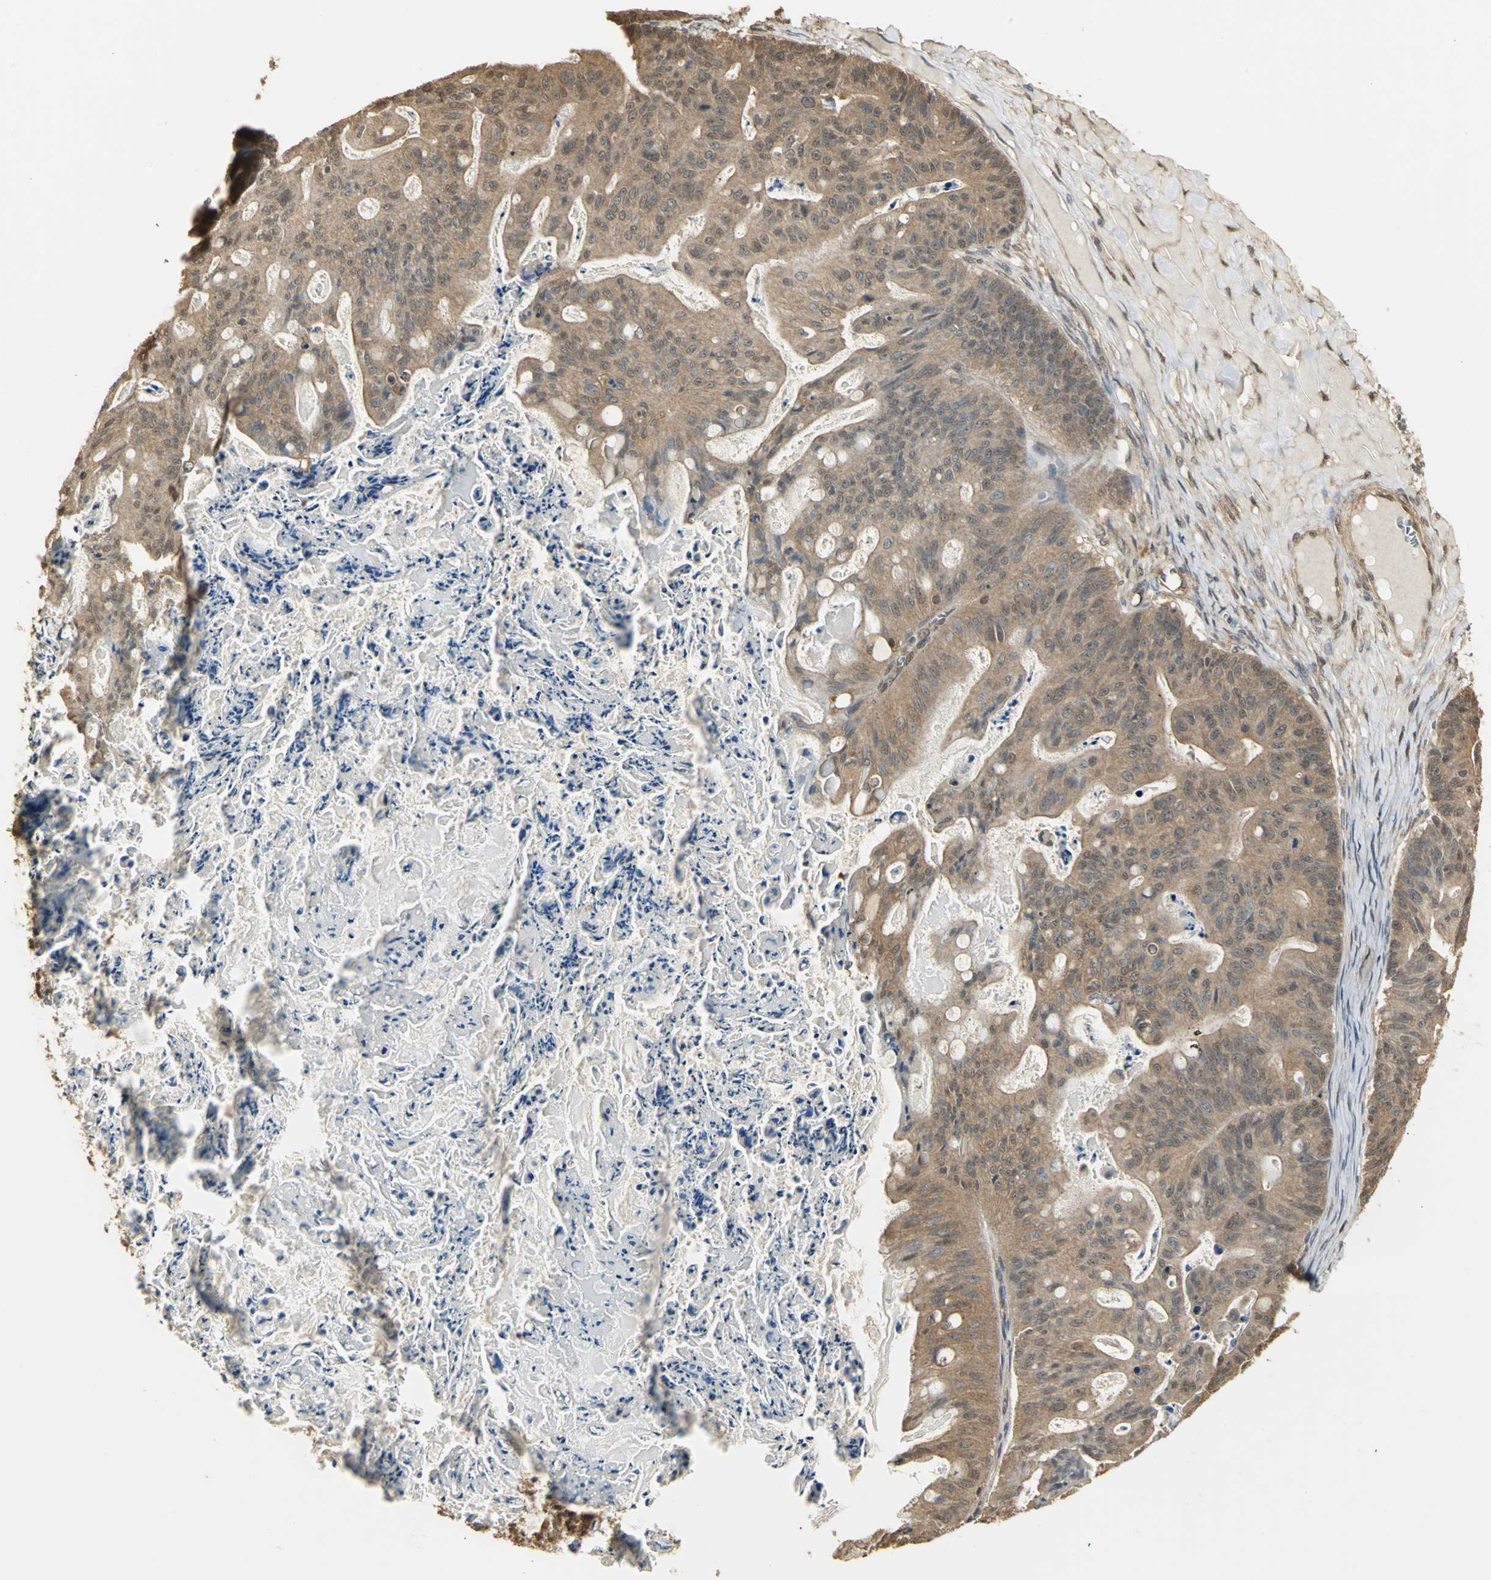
{"staining": {"intensity": "moderate", "quantity": ">75%", "location": "cytoplasmic/membranous,nuclear"}, "tissue": "ovarian cancer", "cell_type": "Tumor cells", "image_type": "cancer", "snomed": [{"axis": "morphology", "description": "Cystadenocarcinoma, mucinous, NOS"}, {"axis": "topography", "description": "Ovary"}], "caption": "Human ovarian cancer (mucinous cystadenocarcinoma) stained with a protein marker reveals moderate staining in tumor cells.", "gene": "PARK7", "patient": {"sex": "female", "age": 36}}